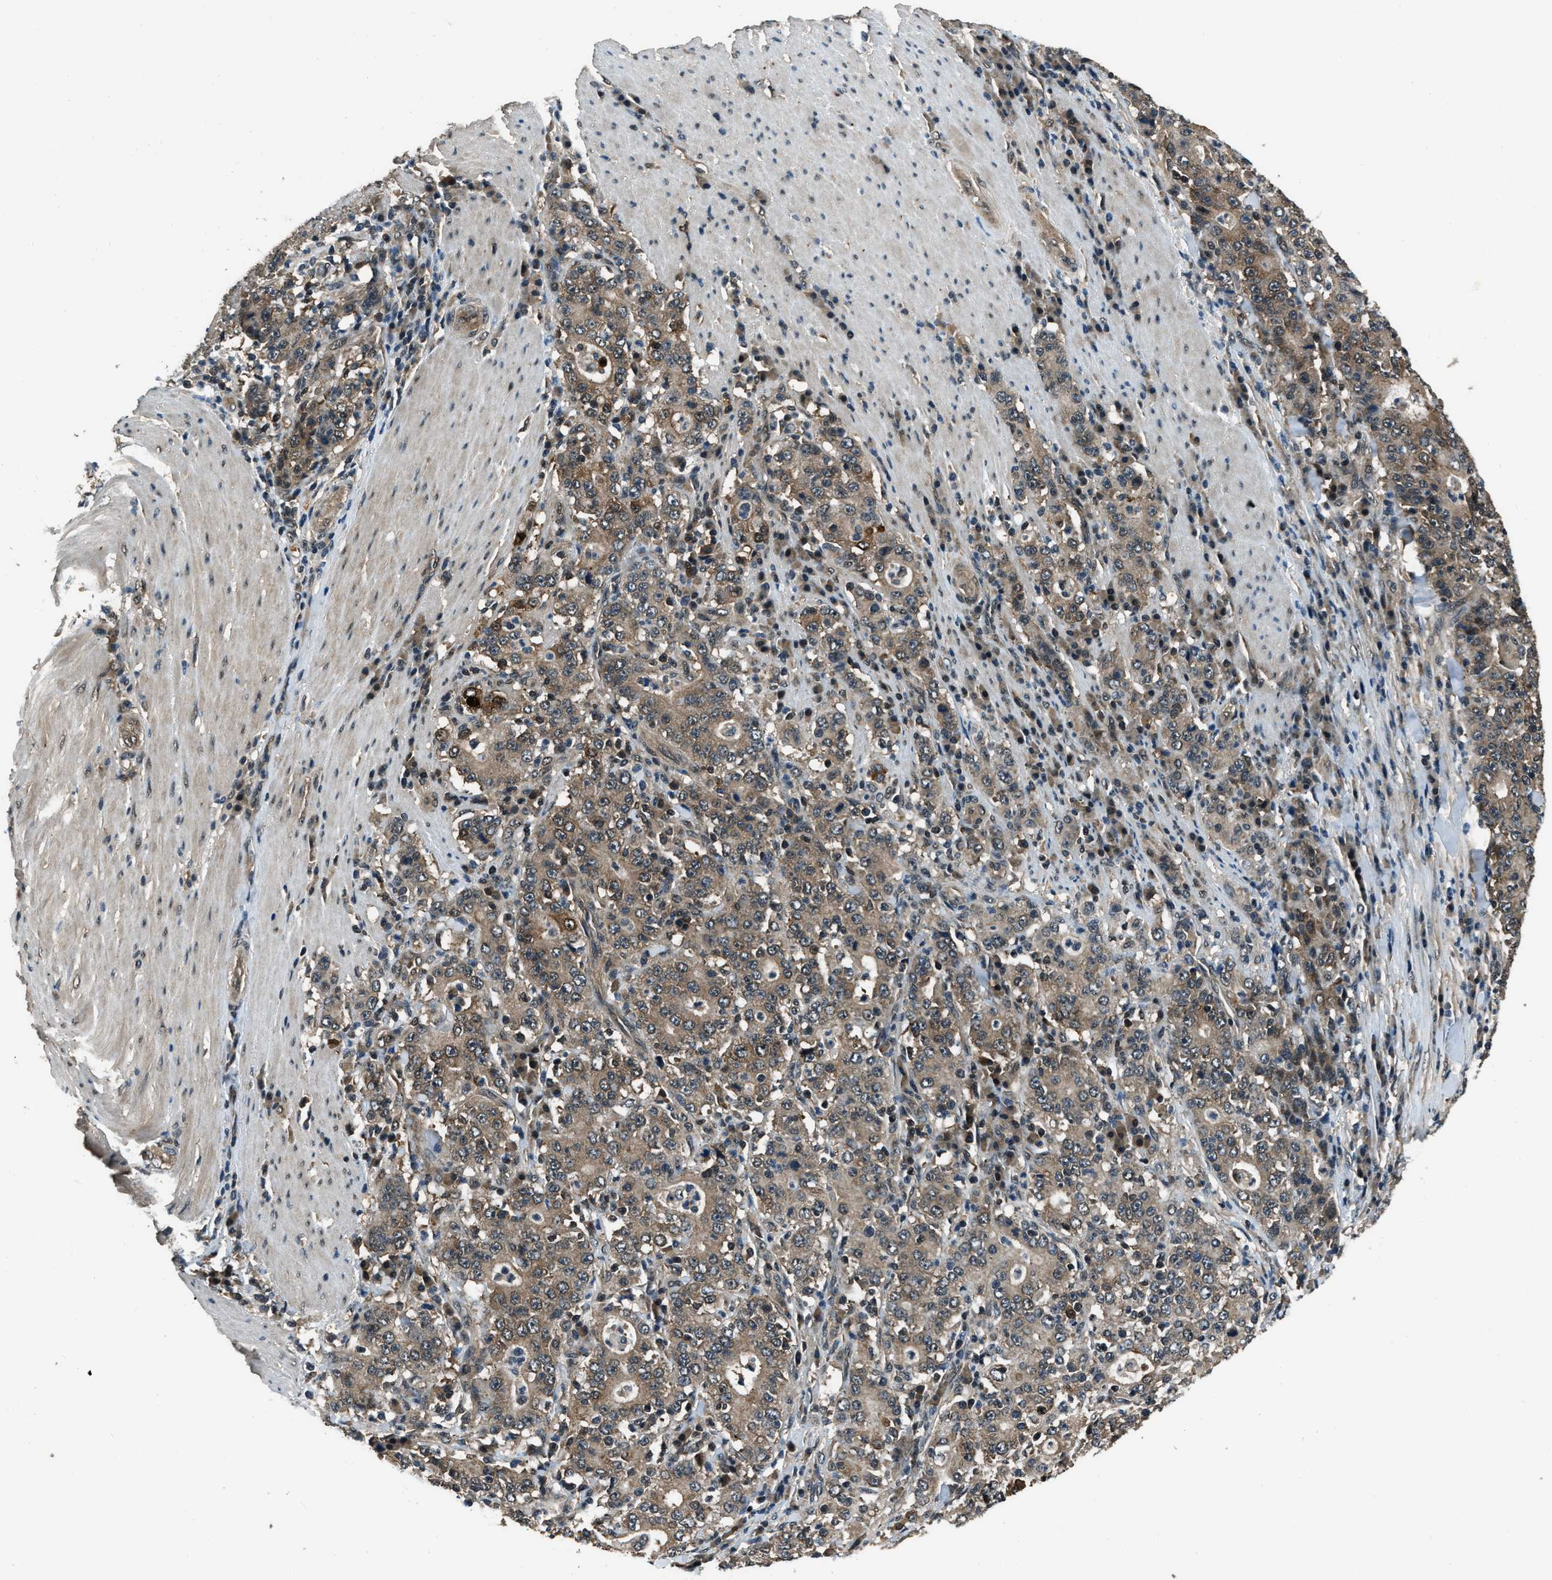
{"staining": {"intensity": "moderate", "quantity": ">75%", "location": "cytoplasmic/membranous"}, "tissue": "stomach cancer", "cell_type": "Tumor cells", "image_type": "cancer", "snomed": [{"axis": "morphology", "description": "Normal tissue, NOS"}, {"axis": "morphology", "description": "Adenocarcinoma, NOS"}, {"axis": "topography", "description": "Stomach, upper"}, {"axis": "topography", "description": "Stomach"}], "caption": "IHC micrograph of stomach cancer stained for a protein (brown), which reveals medium levels of moderate cytoplasmic/membranous staining in approximately >75% of tumor cells.", "gene": "NUDCD3", "patient": {"sex": "male", "age": 59}}